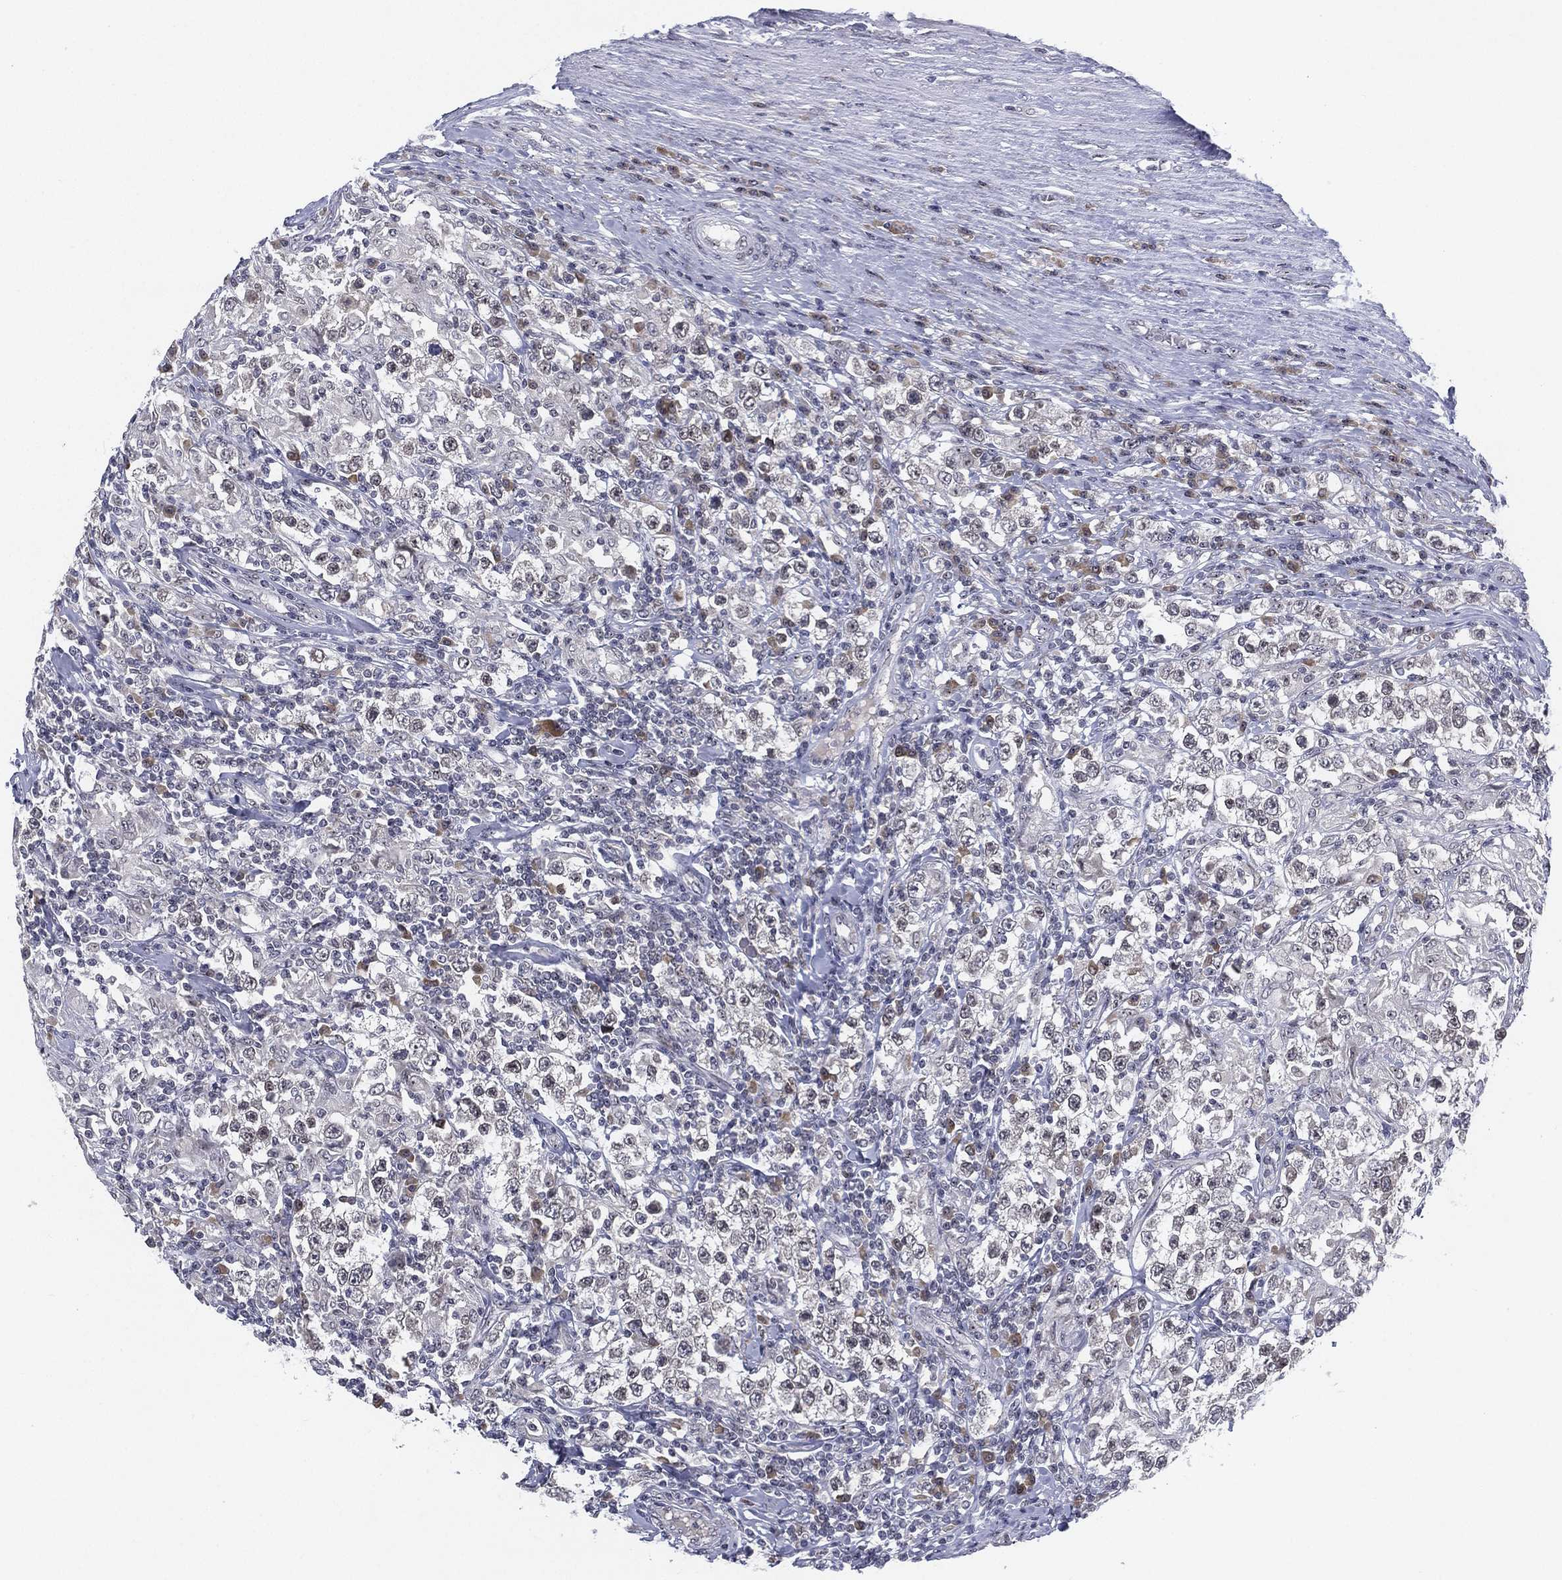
{"staining": {"intensity": "negative", "quantity": "none", "location": "none"}, "tissue": "testis cancer", "cell_type": "Tumor cells", "image_type": "cancer", "snomed": [{"axis": "morphology", "description": "Seminoma, NOS"}, {"axis": "morphology", "description": "Carcinoma, Embryonal, NOS"}, {"axis": "topography", "description": "Testis"}], "caption": "A micrograph of embryonal carcinoma (testis) stained for a protein shows no brown staining in tumor cells.", "gene": "MS4A8", "patient": {"sex": "male", "age": 41}}